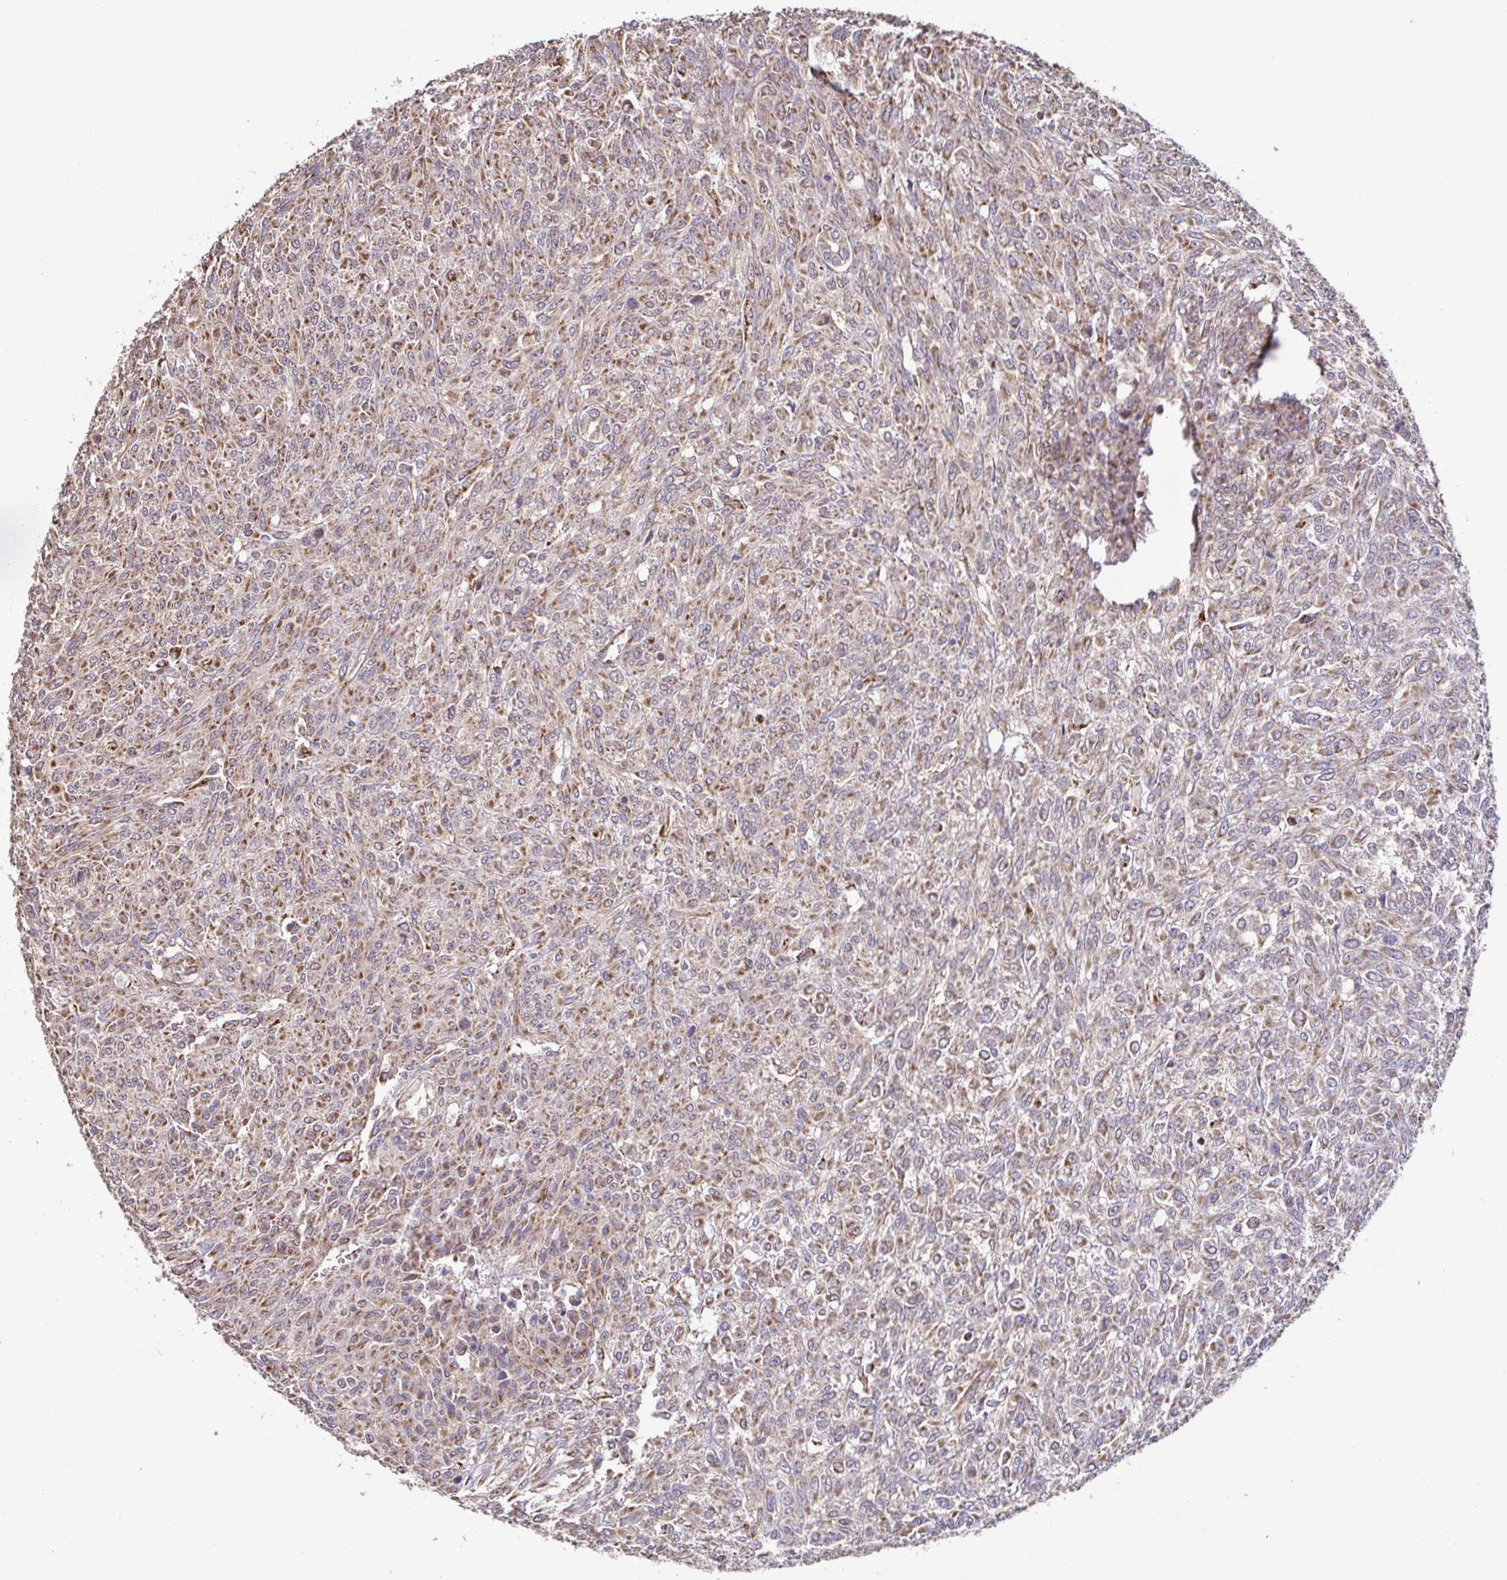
{"staining": {"intensity": "weak", "quantity": "25%-75%", "location": "cytoplasmic/membranous"}, "tissue": "renal cancer", "cell_type": "Tumor cells", "image_type": "cancer", "snomed": [{"axis": "morphology", "description": "Adenocarcinoma, NOS"}, {"axis": "topography", "description": "Kidney"}], "caption": "This histopathology image displays immunohistochemistry staining of human adenocarcinoma (renal), with low weak cytoplasmic/membranous positivity in approximately 25%-75% of tumor cells.", "gene": "DIP2B", "patient": {"sex": "male", "age": 58}}